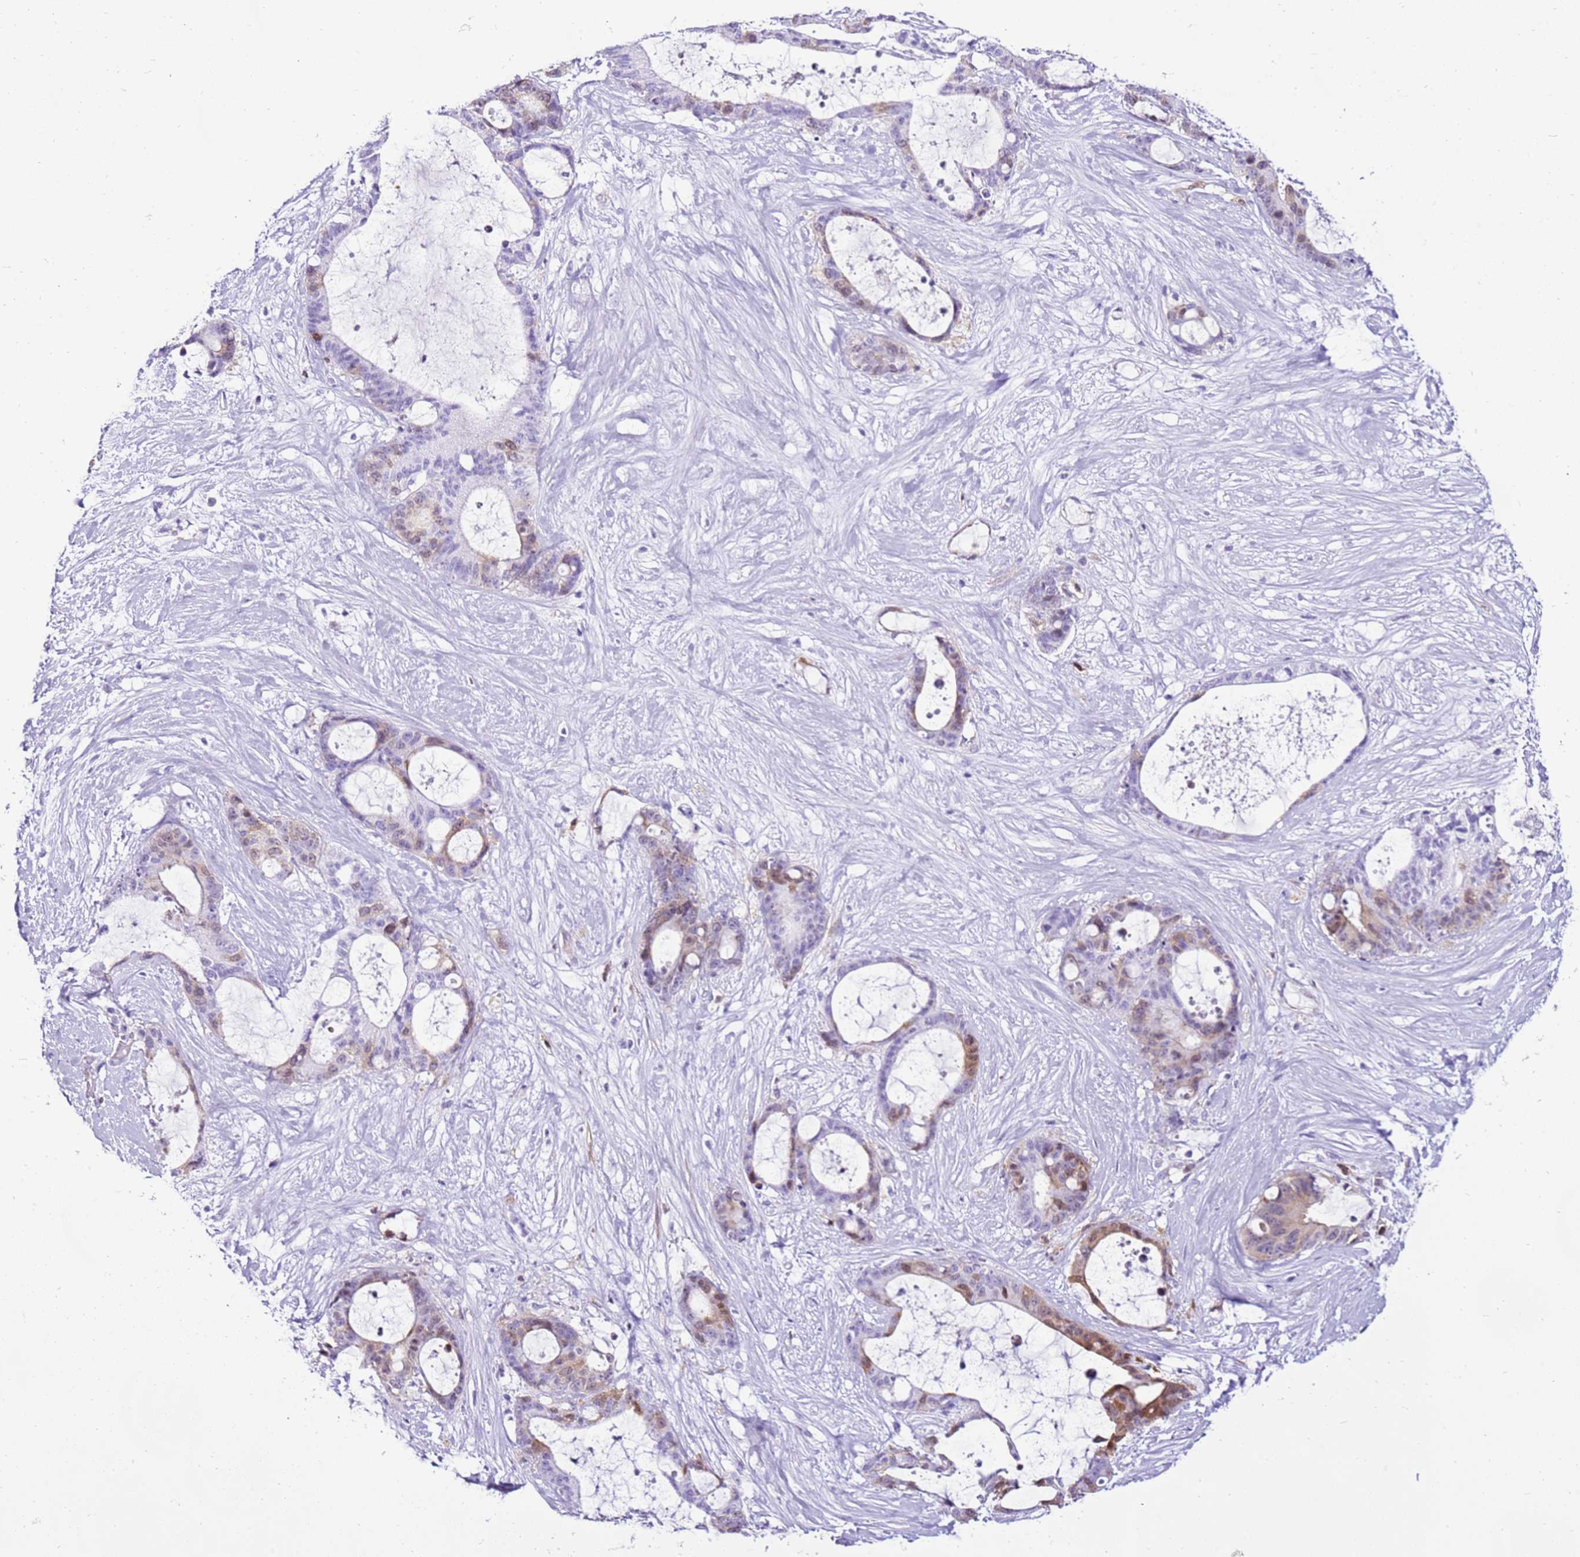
{"staining": {"intensity": "weak", "quantity": "<25%", "location": "cytoplasmic/membranous"}, "tissue": "liver cancer", "cell_type": "Tumor cells", "image_type": "cancer", "snomed": [{"axis": "morphology", "description": "Normal tissue, NOS"}, {"axis": "morphology", "description": "Cholangiocarcinoma"}, {"axis": "topography", "description": "Liver"}, {"axis": "topography", "description": "Peripheral nerve tissue"}], "caption": "An IHC image of liver cancer is shown. There is no staining in tumor cells of liver cancer. The staining is performed using DAB (3,3'-diaminobenzidine) brown chromogen with nuclei counter-stained in using hematoxylin.", "gene": "SPC25", "patient": {"sex": "female", "age": 73}}